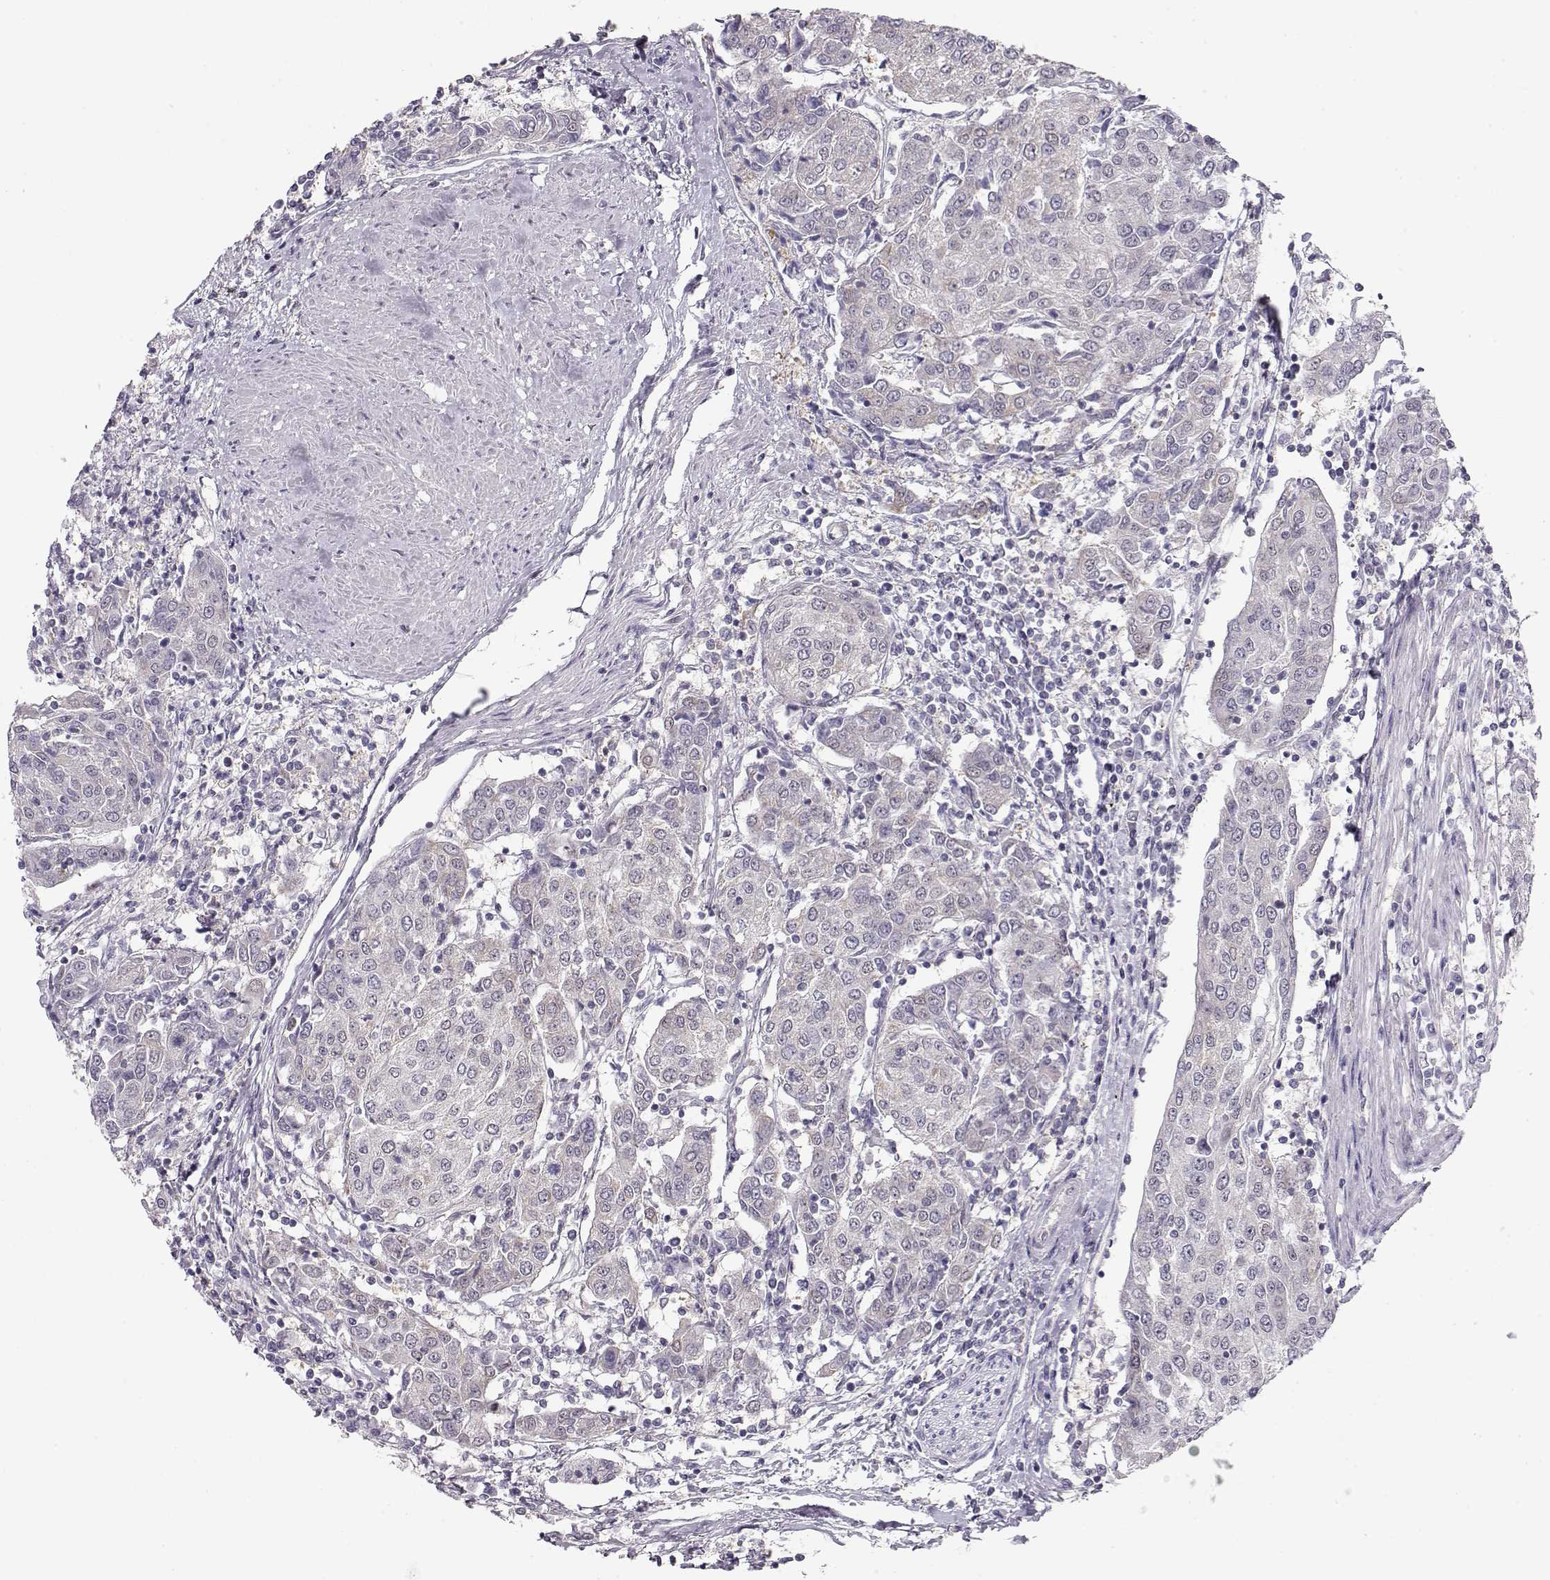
{"staining": {"intensity": "negative", "quantity": "none", "location": "none"}, "tissue": "urothelial cancer", "cell_type": "Tumor cells", "image_type": "cancer", "snomed": [{"axis": "morphology", "description": "Urothelial carcinoma, High grade"}, {"axis": "topography", "description": "Urinary bladder"}], "caption": "Protein analysis of urothelial carcinoma (high-grade) shows no significant positivity in tumor cells.", "gene": "TEPP", "patient": {"sex": "female", "age": 85}}